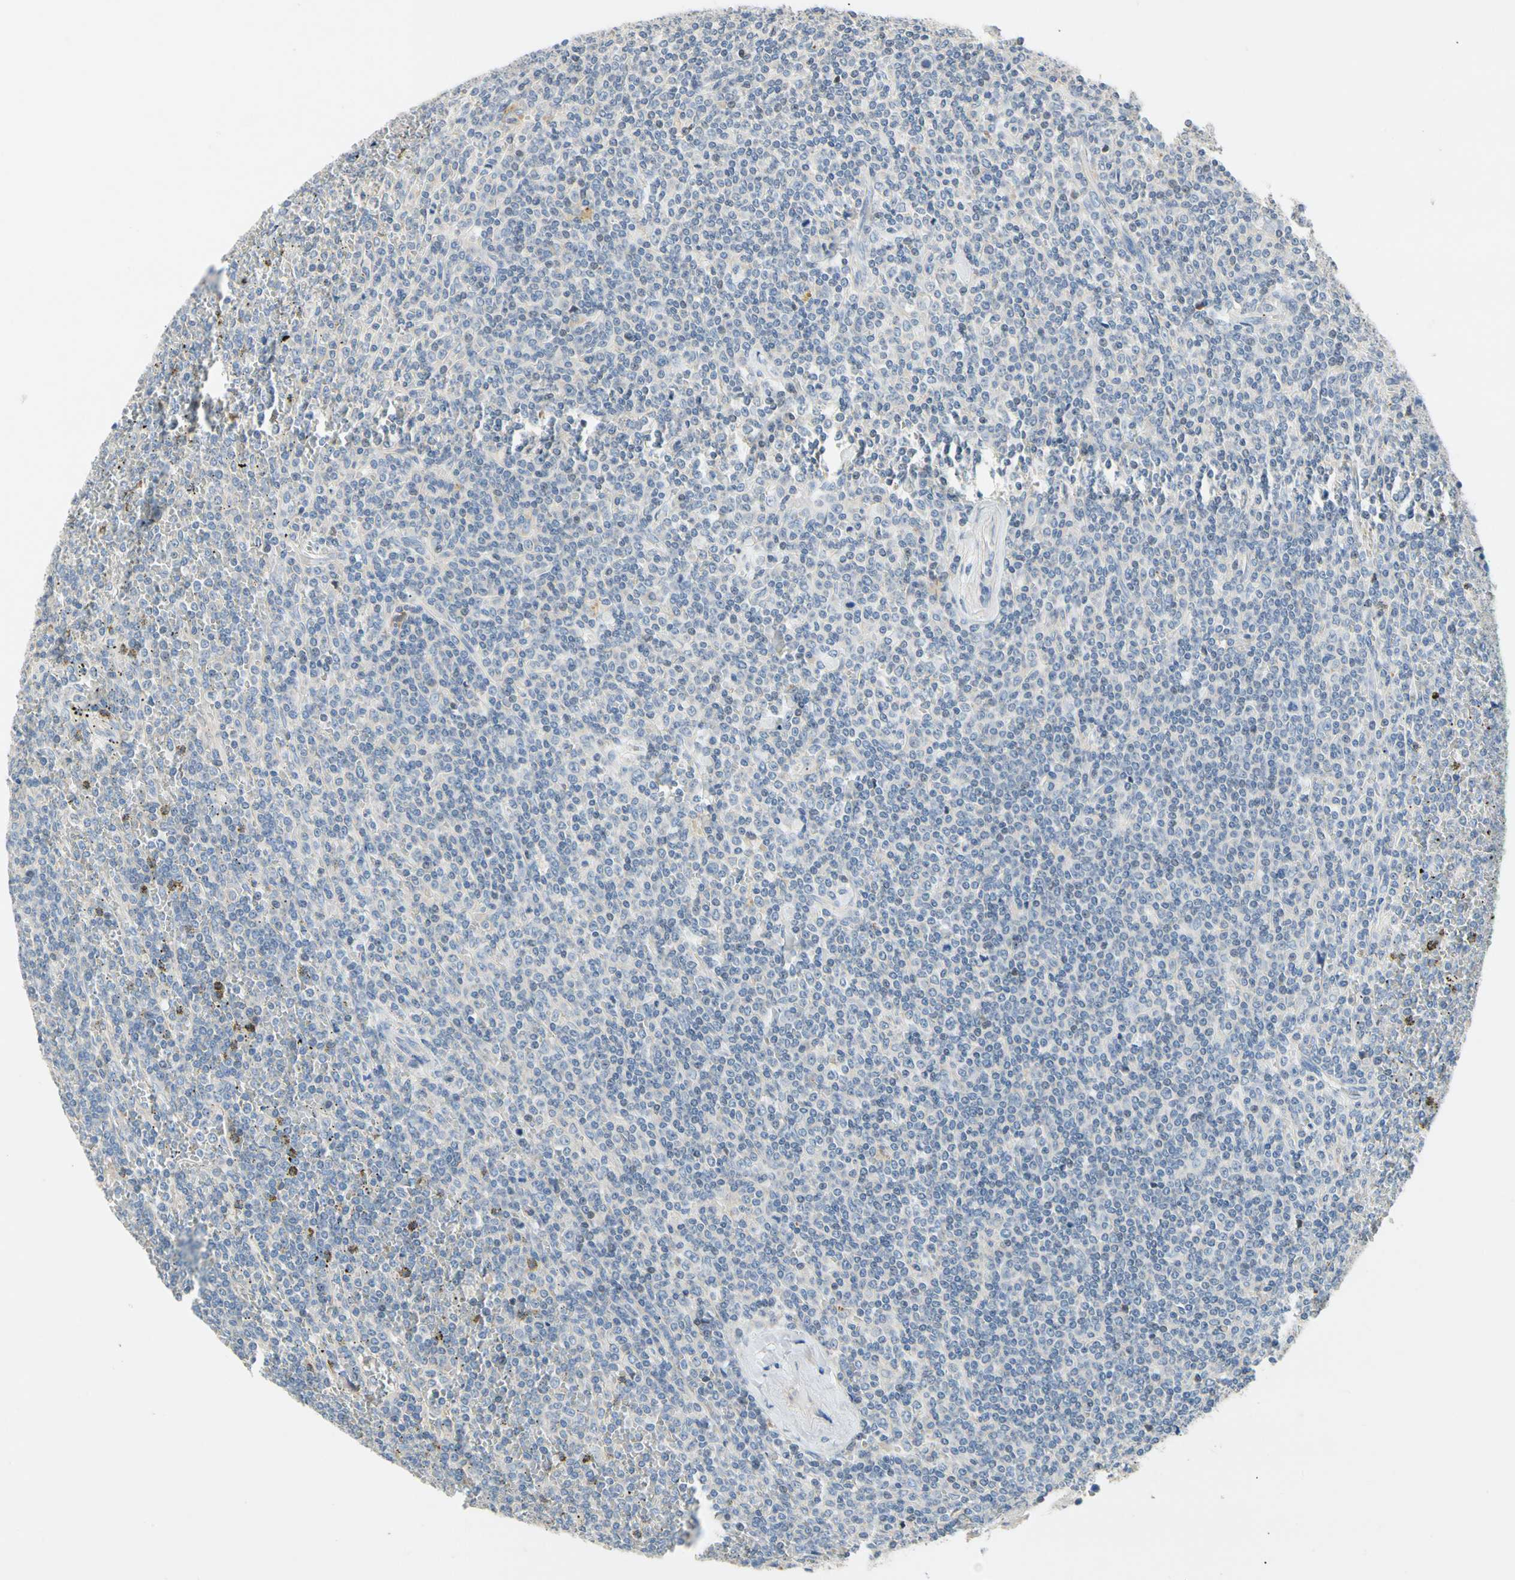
{"staining": {"intensity": "negative", "quantity": "none", "location": "none"}, "tissue": "lymphoma", "cell_type": "Tumor cells", "image_type": "cancer", "snomed": [{"axis": "morphology", "description": "Malignant lymphoma, non-Hodgkin's type, Low grade"}, {"axis": "topography", "description": "Spleen"}], "caption": "IHC image of human lymphoma stained for a protein (brown), which exhibits no expression in tumor cells.", "gene": "CCM2L", "patient": {"sex": "female", "age": 19}}